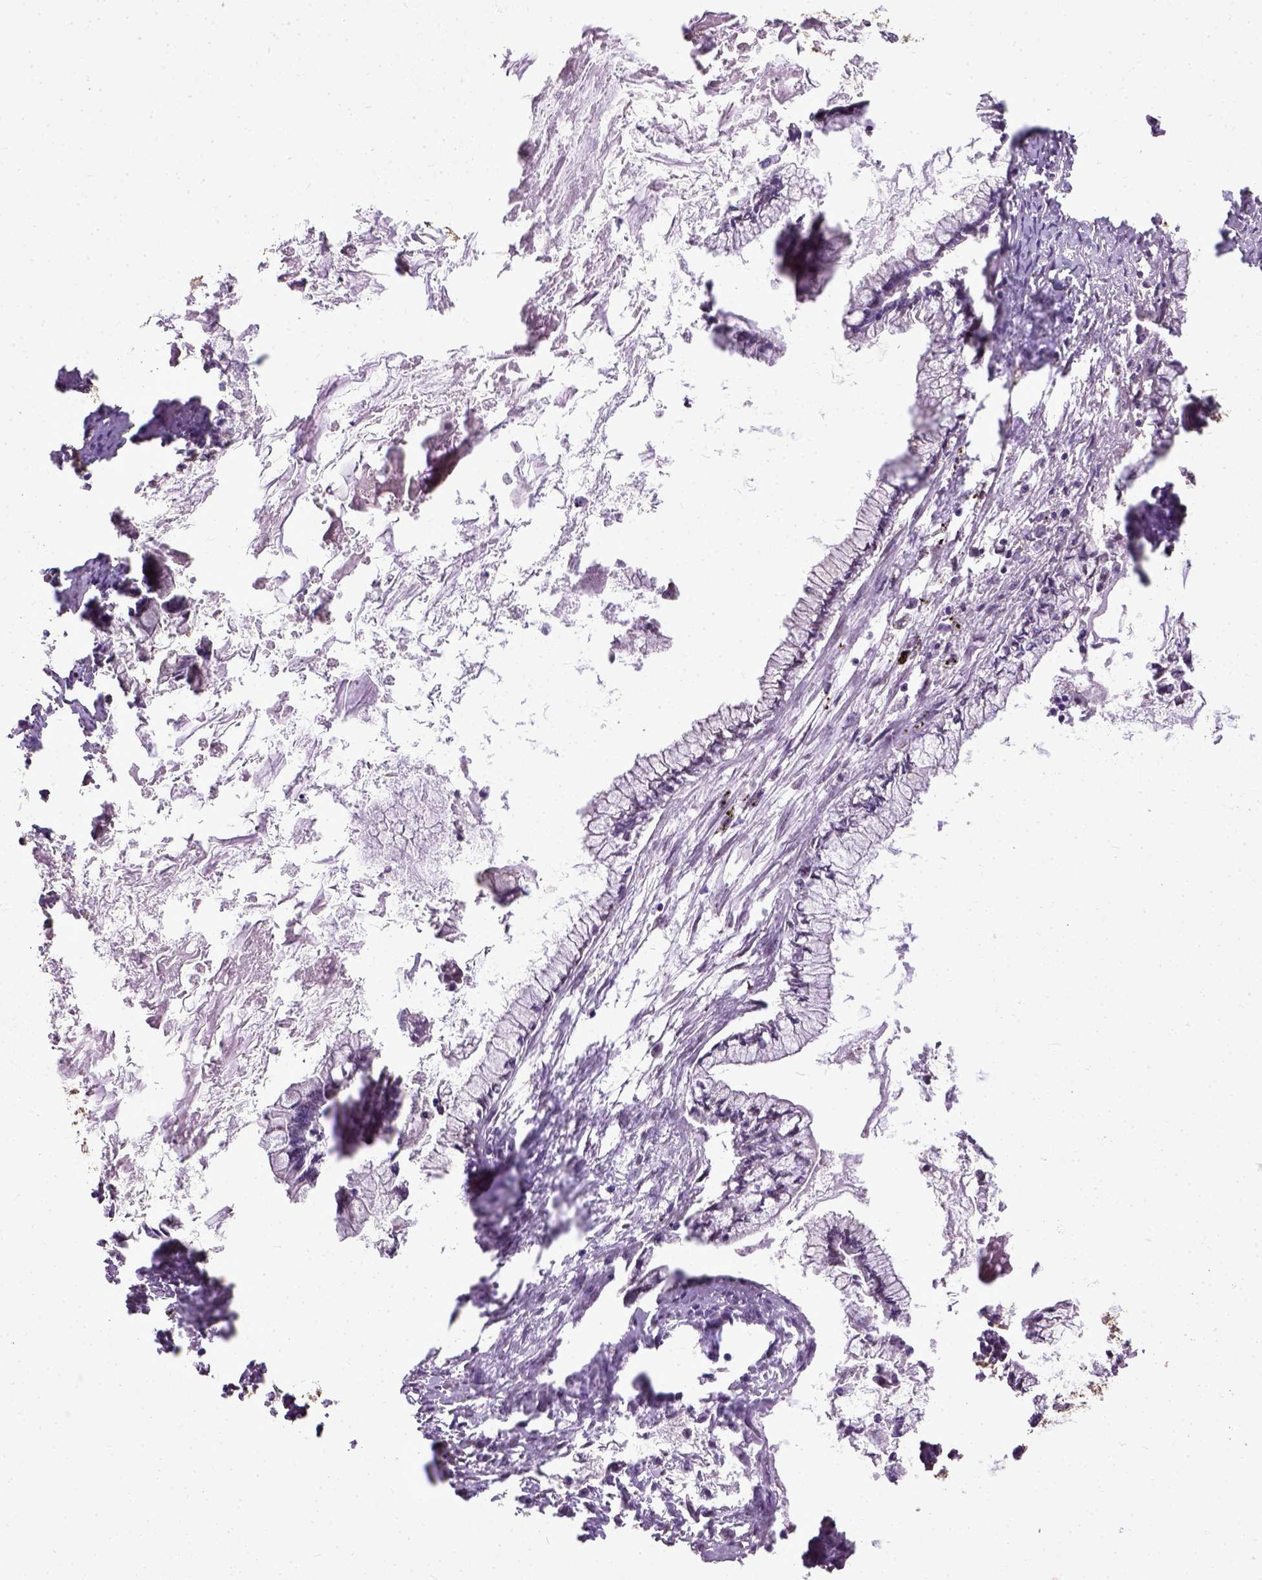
{"staining": {"intensity": "moderate", "quantity": "25%-75%", "location": "nuclear"}, "tissue": "ovarian cancer", "cell_type": "Tumor cells", "image_type": "cancer", "snomed": [{"axis": "morphology", "description": "Cystadenocarcinoma, mucinous, NOS"}, {"axis": "topography", "description": "Ovary"}], "caption": "High-magnification brightfield microscopy of mucinous cystadenocarcinoma (ovarian) stained with DAB (3,3'-diaminobenzidine) (brown) and counterstained with hematoxylin (blue). tumor cells exhibit moderate nuclear expression is appreciated in about25%-75% of cells. The protein of interest is shown in brown color, while the nuclei are stained blue.", "gene": "UBA3", "patient": {"sex": "female", "age": 67}}